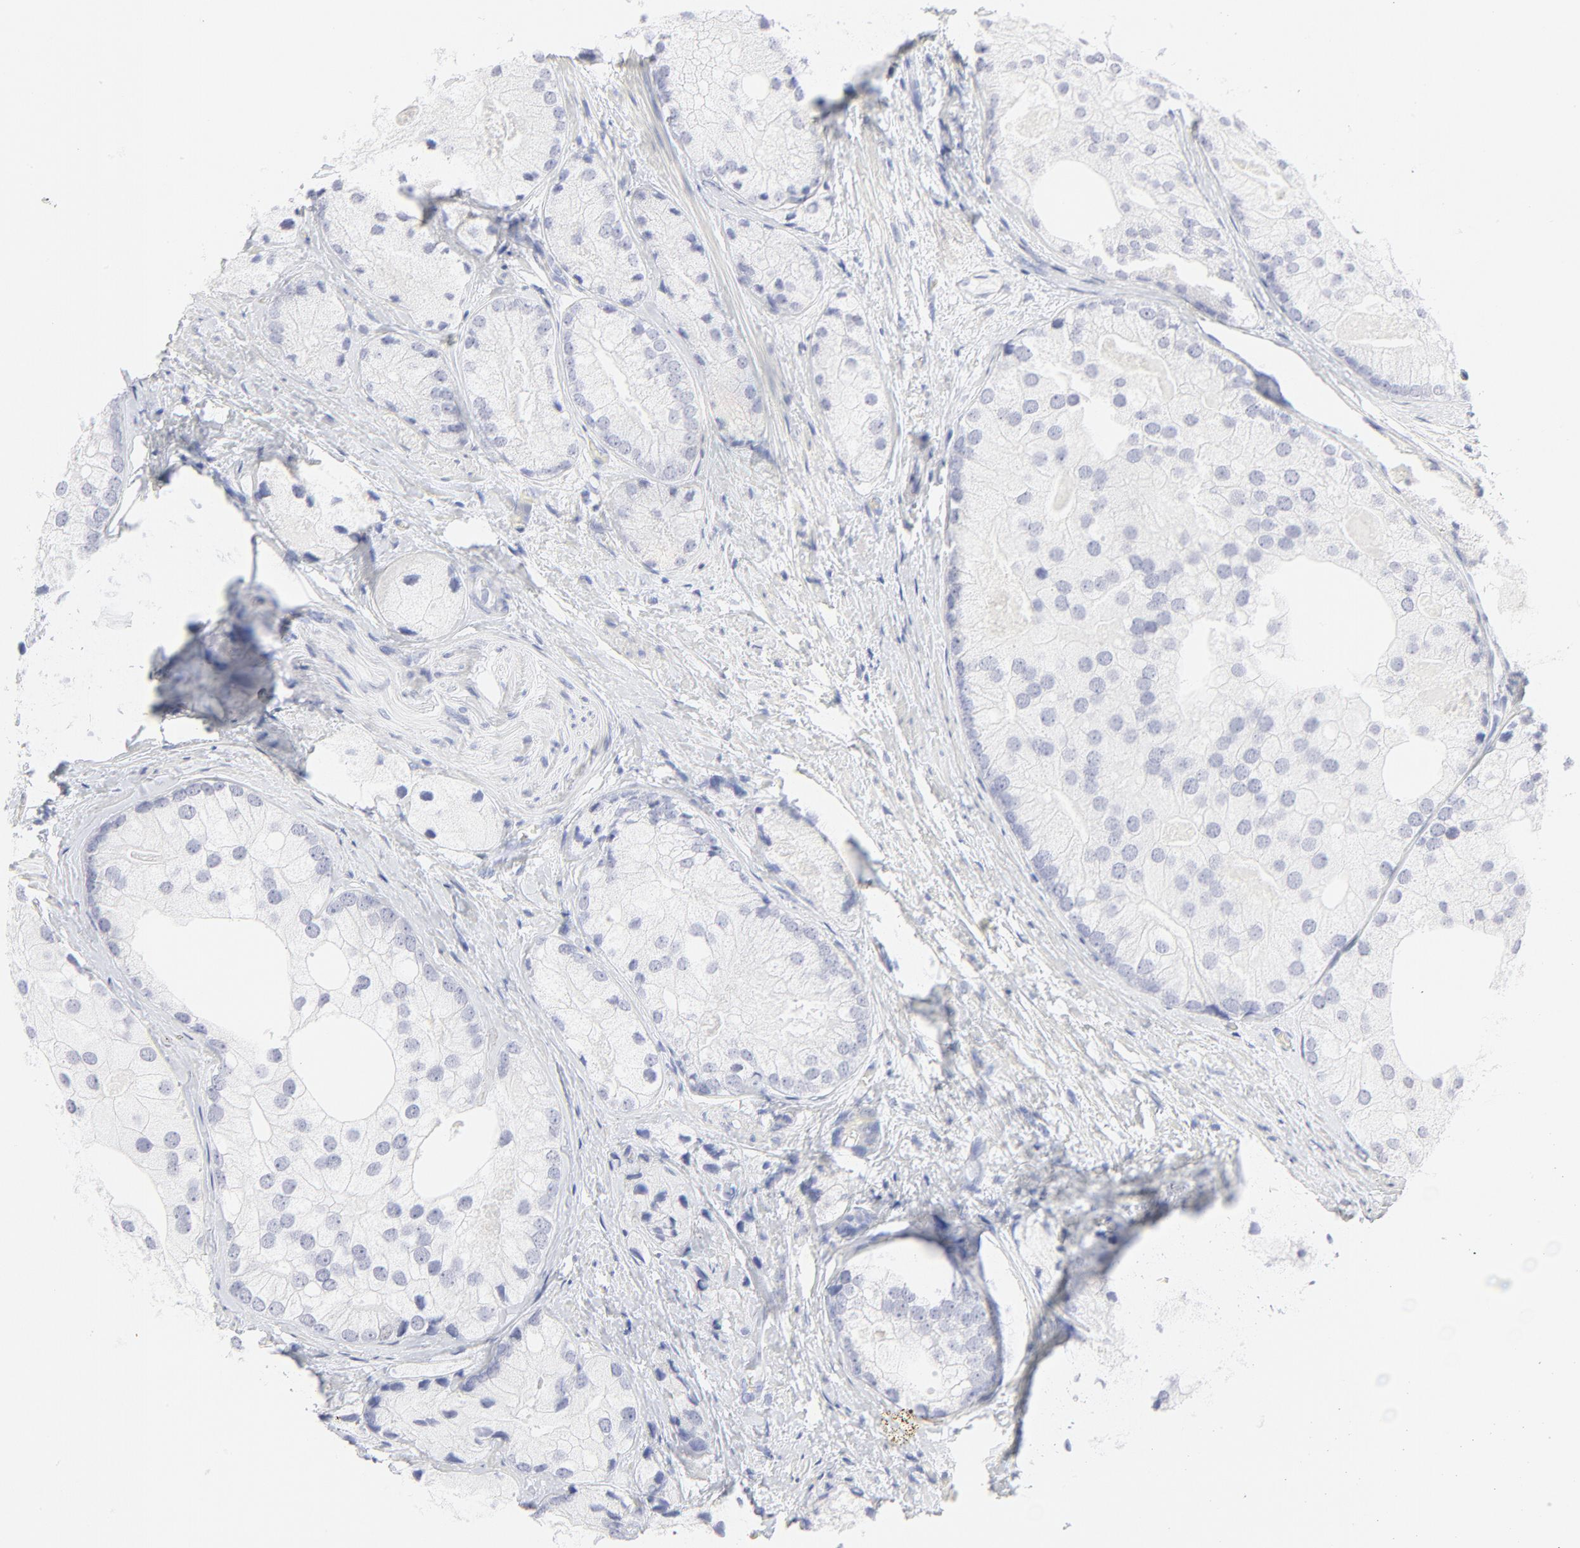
{"staining": {"intensity": "negative", "quantity": "none", "location": "none"}, "tissue": "prostate cancer", "cell_type": "Tumor cells", "image_type": "cancer", "snomed": [{"axis": "morphology", "description": "Adenocarcinoma, Low grade"}, {"axis": "topography", "description": "Prostate"}], "caption": "High power microscopy histopathology image of an immunohistochemistry image of prostate adenocarcinoma (low-grade), revealing no significant expression in tumor cells.", "gene": "ELF3", "patient": {"sex": "male", "age": 69}}